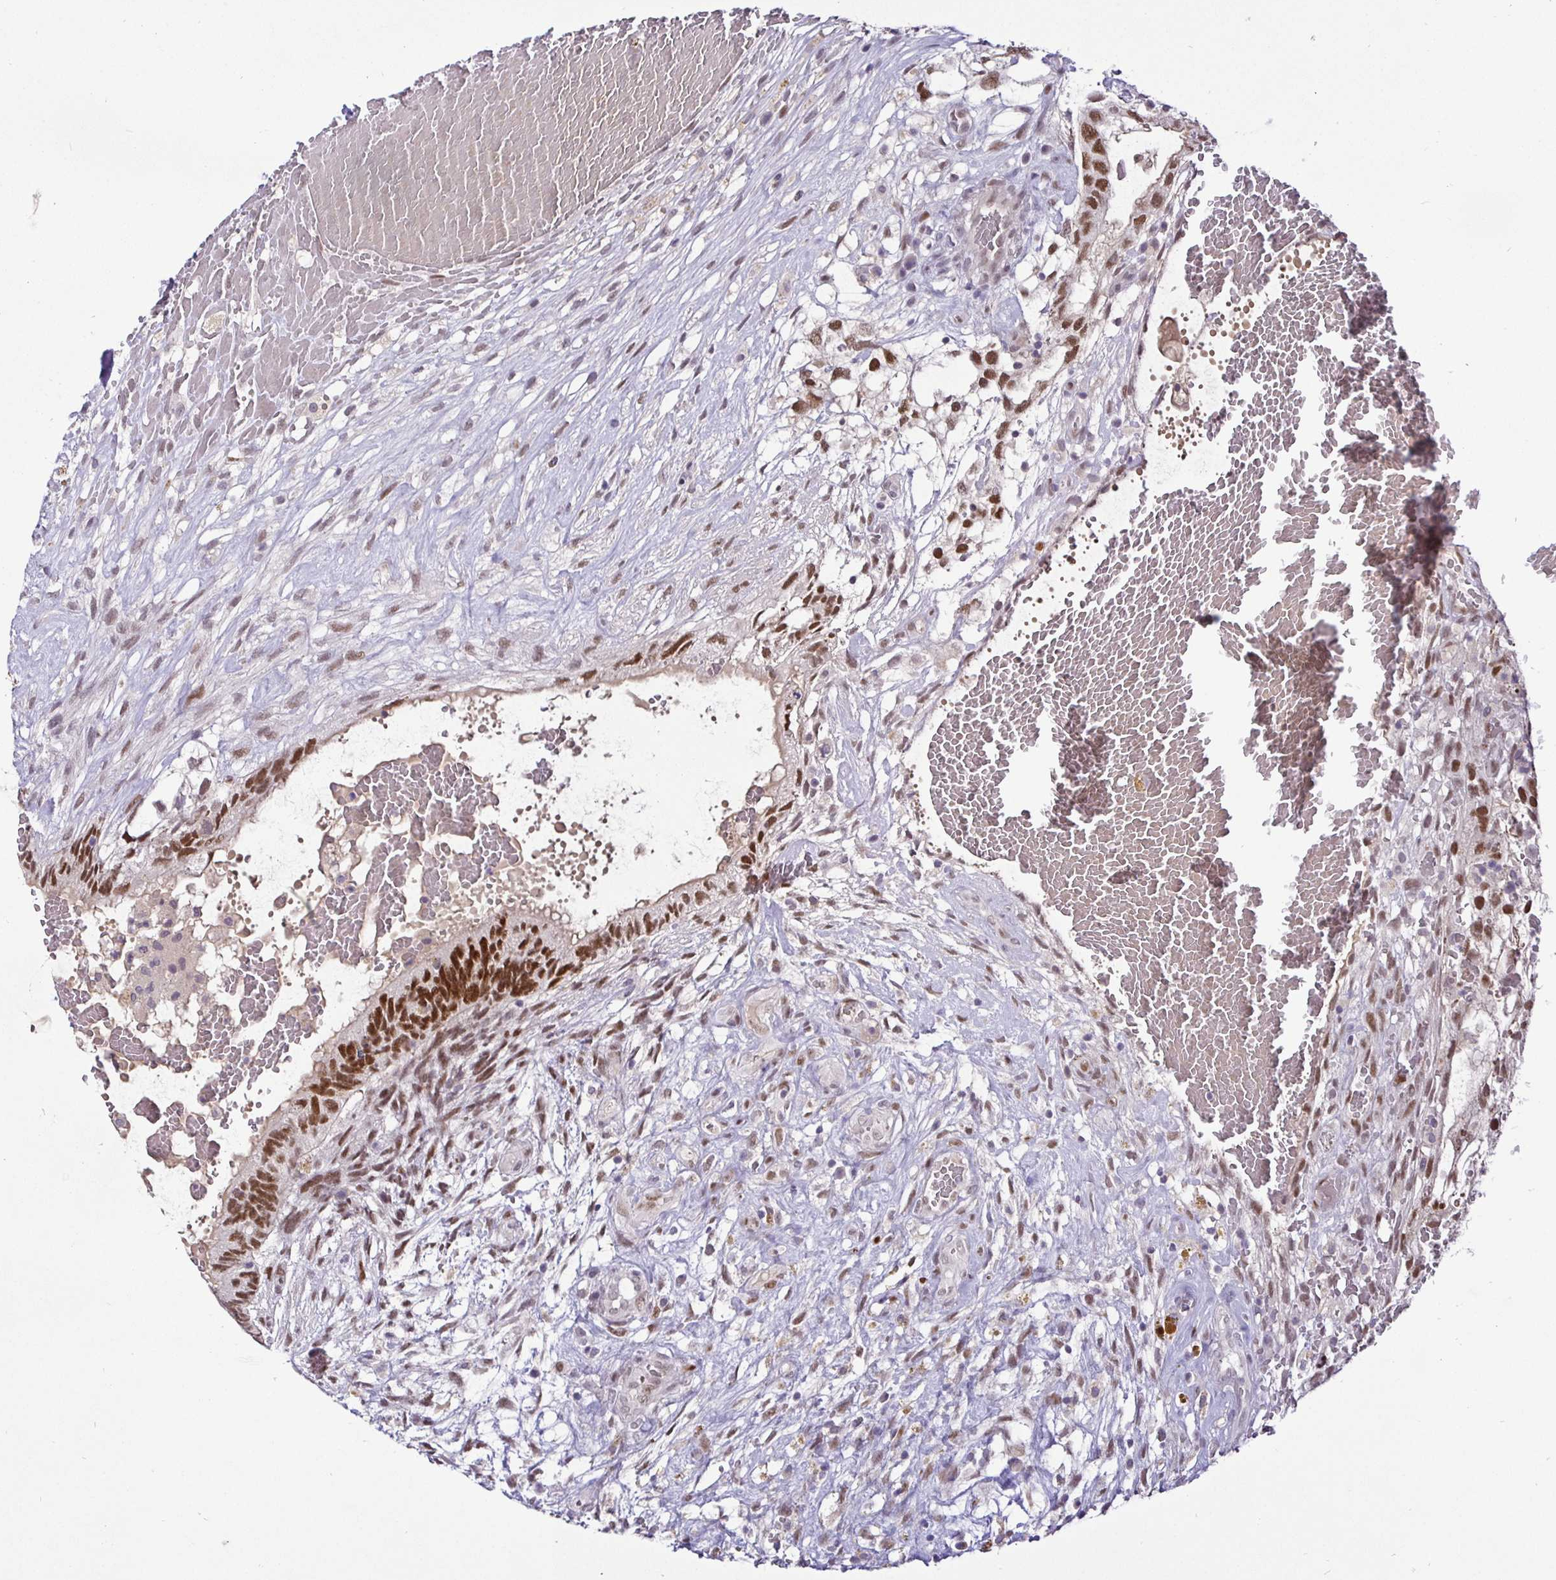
{"staining": {"intensity": "strong", "quantity": ">75%", "location": "nuclear"}, "tissue": "testis cancer", "cell_type": "Tumor cells", "image_type": "cancer", "snomed": [{"axis": "morphology", "description": "Normal tissue, NOS"}, {"axis": "morphology", "description": "Carcinoma, Embryonal, NOS"}, {"axis": "topography", "description": "Testis"}], "caption": "A brown stain shows strong nuclear expression of a protein in human testis cancer (embryonal carcinoma) tumor cells.", "gene": "NUP188", "patient": {"sex": "male", "age": 32}}